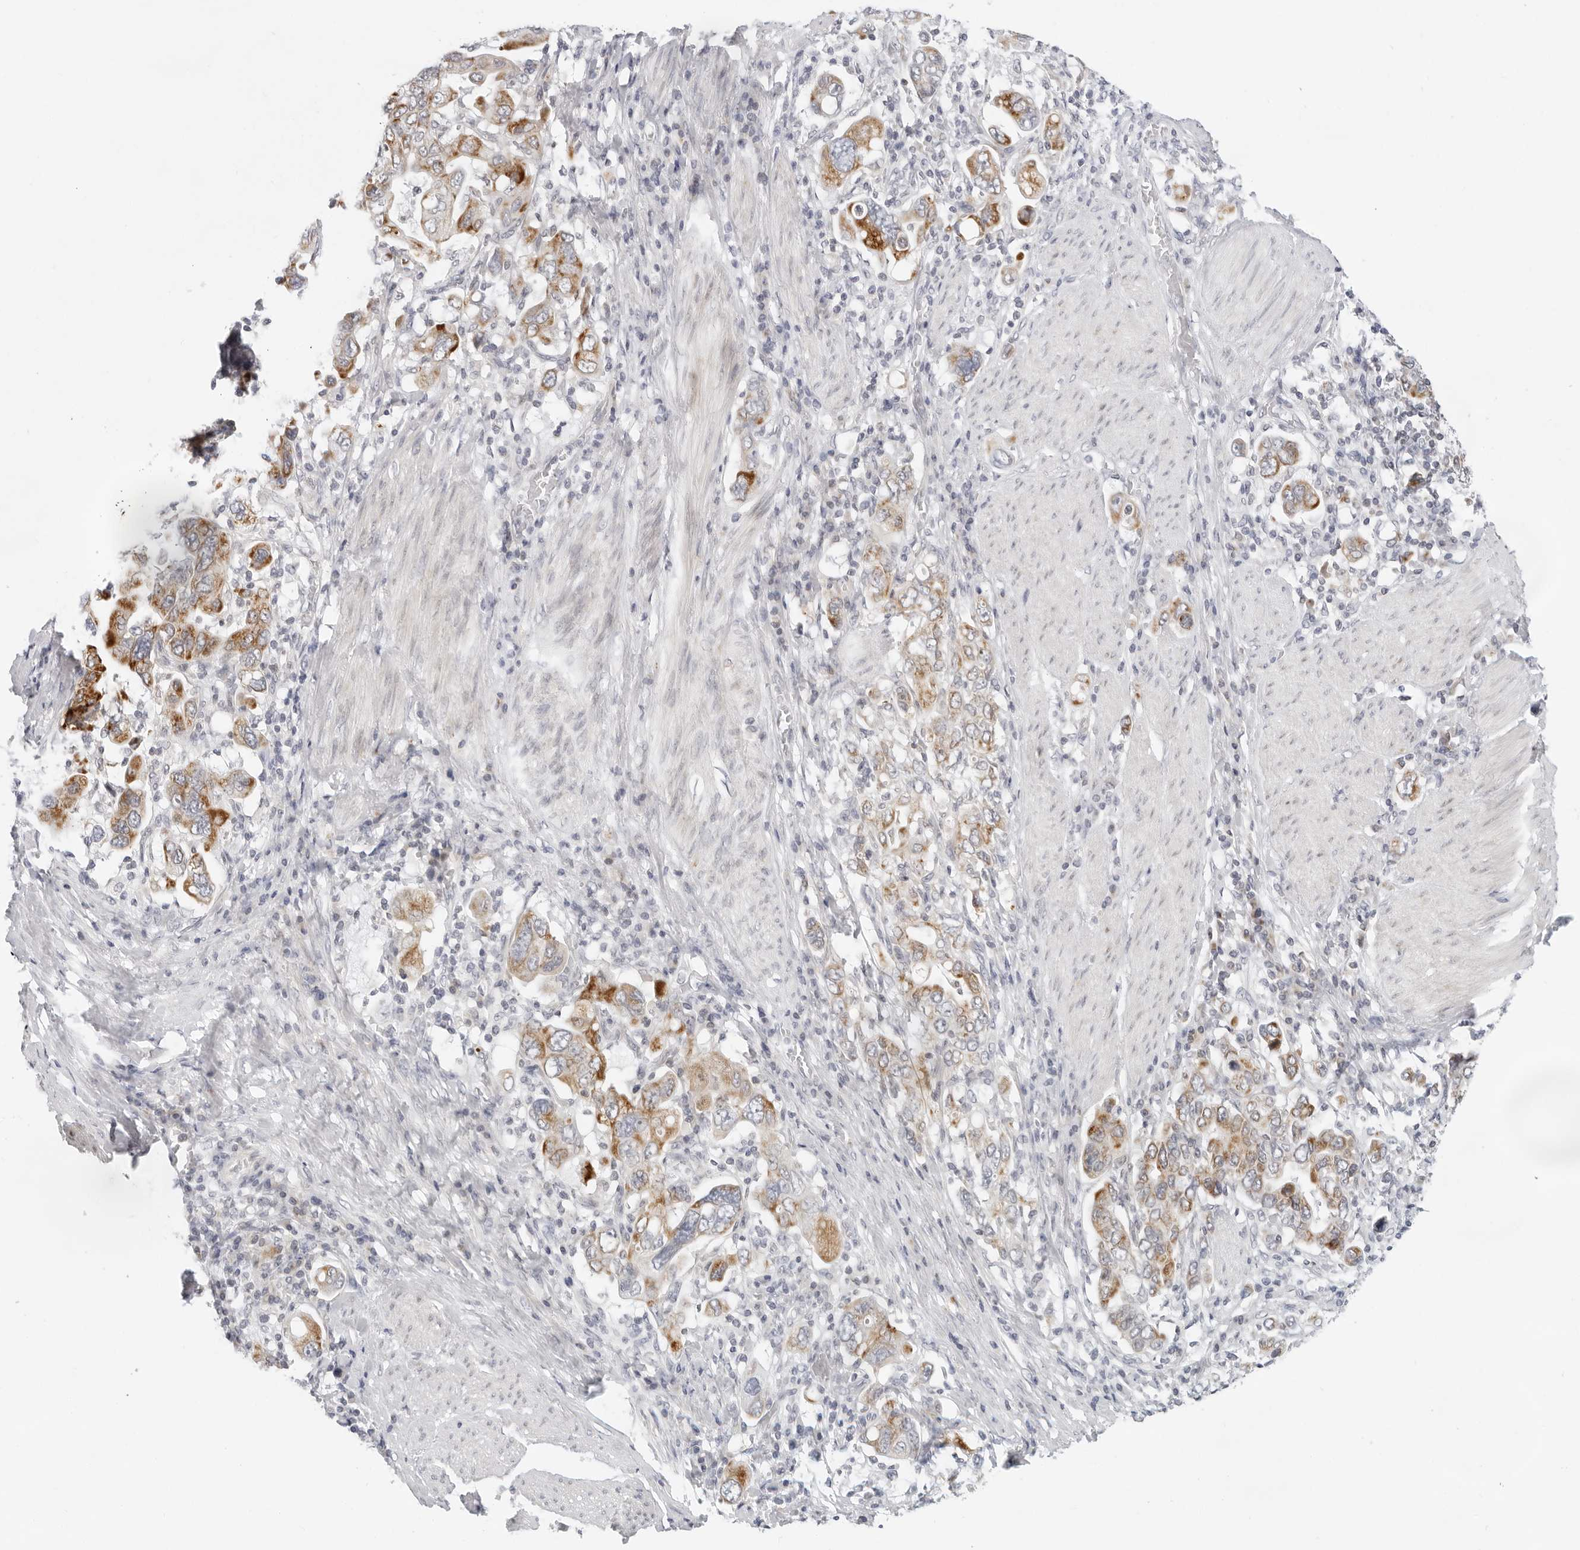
{"staining": {"intensity": "moderate", "quantity": ">75%", "location": "cytoplasmic/membranous"}, "tissue": "stomach cancer", "cell_type": "Tumor cells", "image_type": "cancer", "snomed": [{"axis": "morphology", "description": "Adenocarcinoma, NOS"}, {"axis": "topography", "description": "Stomach, upper"}], "caption": "Immunohistochemical staining of human stomach cancer reveals moderate cytoplasmic/membranous protein staining in approximately >75% of tumor cells. (DAB (3,3'-diaminobenzidine) IHC with brightfield microscopy, high magnification).", "gene": "CIART", "patient": {"sex": "male", "age": 62}}